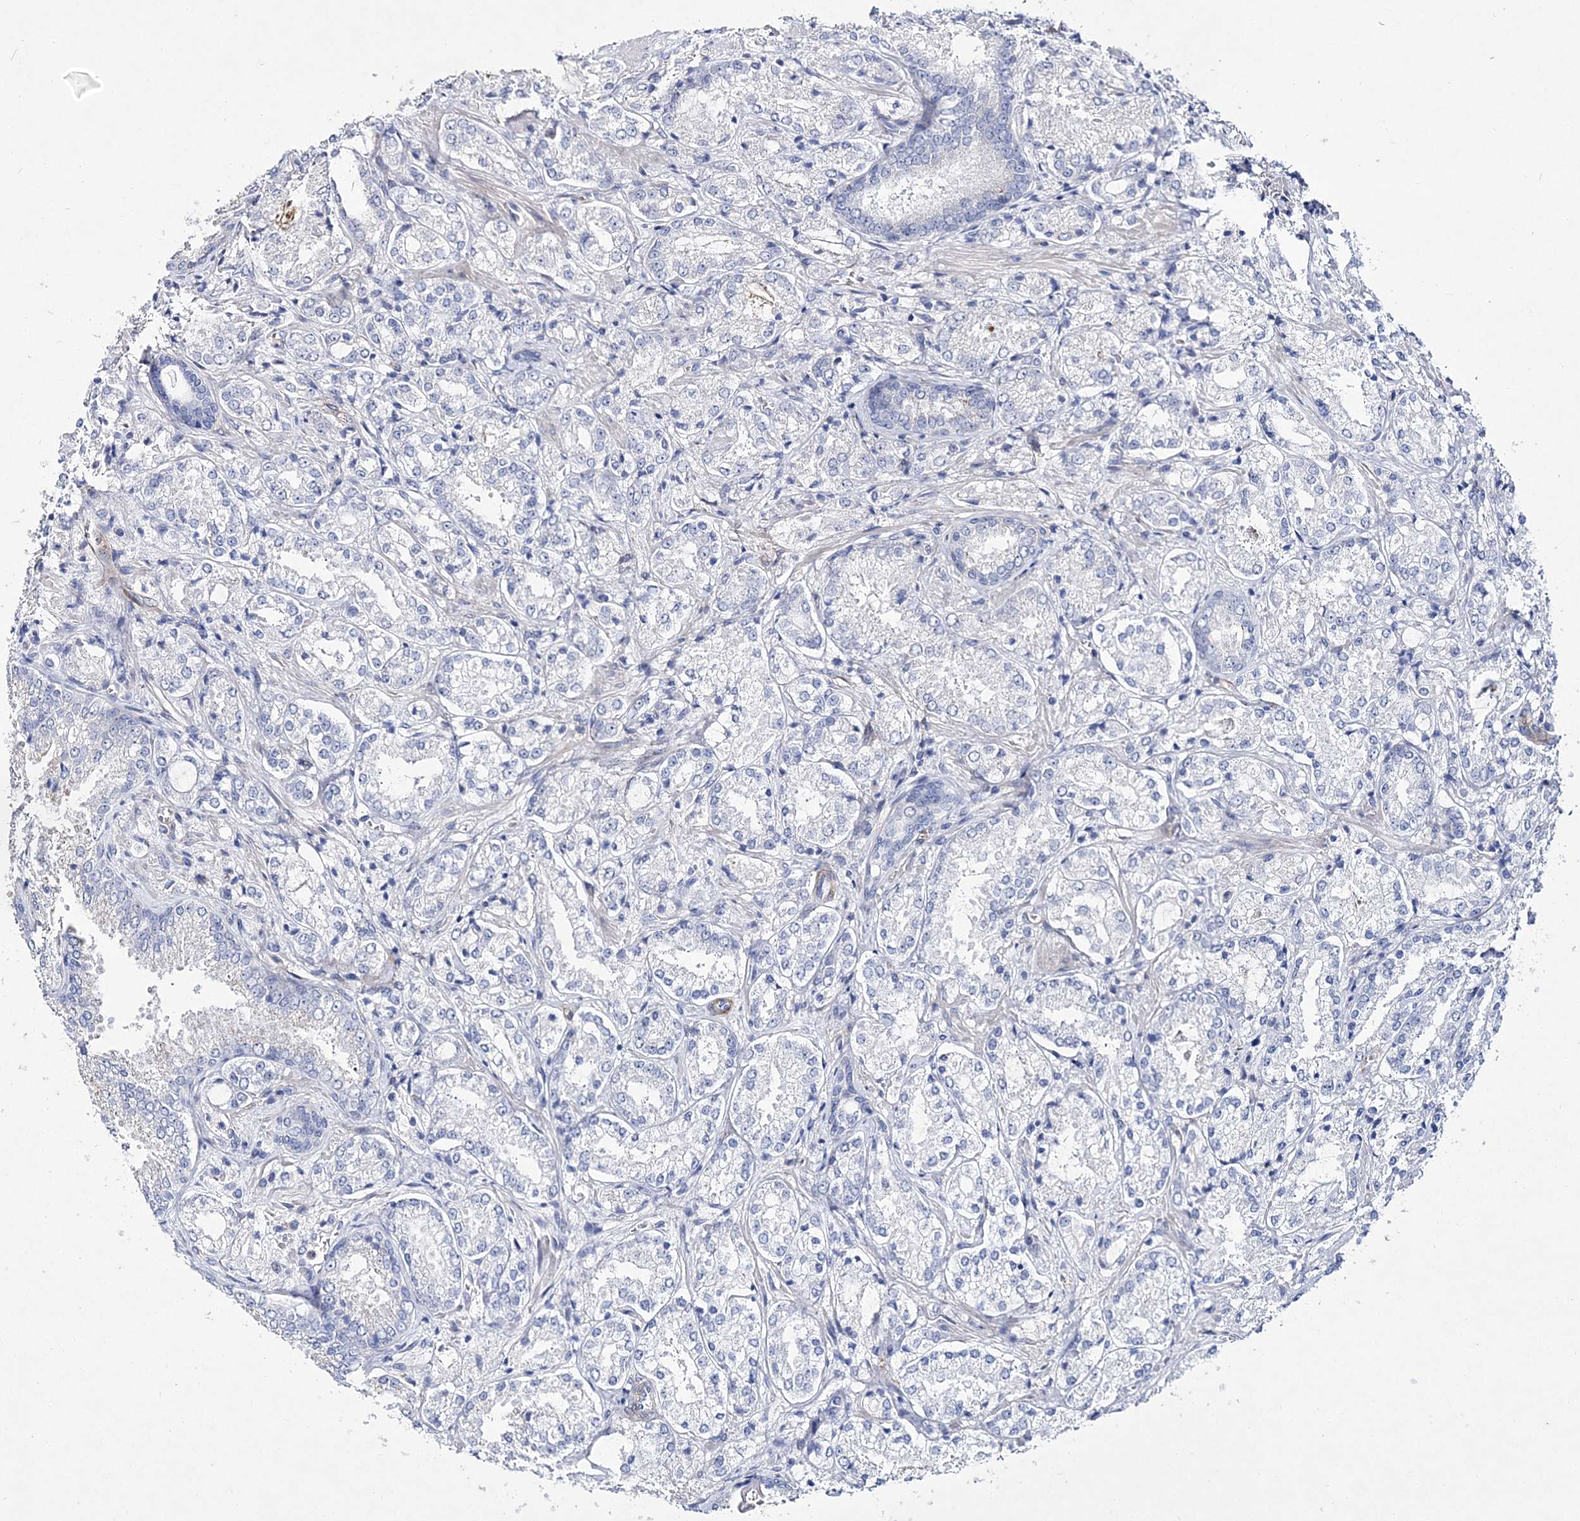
{"staining": {"intensity": "negative", "quantity": "none", "location": "none"}, "tissue": "prostate cancer", "cell_type": "Tumor cells", "image_type": "cancer", "snomed": [{"axis": "morphology", "description": "Adenocarcinoma, Low grade"}, {"axis": "topography", "description": "Prostate"}], "caption": "The immunohistochemistry photomicrograph has no significant positivity in tumor cells of prostate cancer tissue.", "gene": "ANO1", "patient": {"sex": "male", "age": 74}}